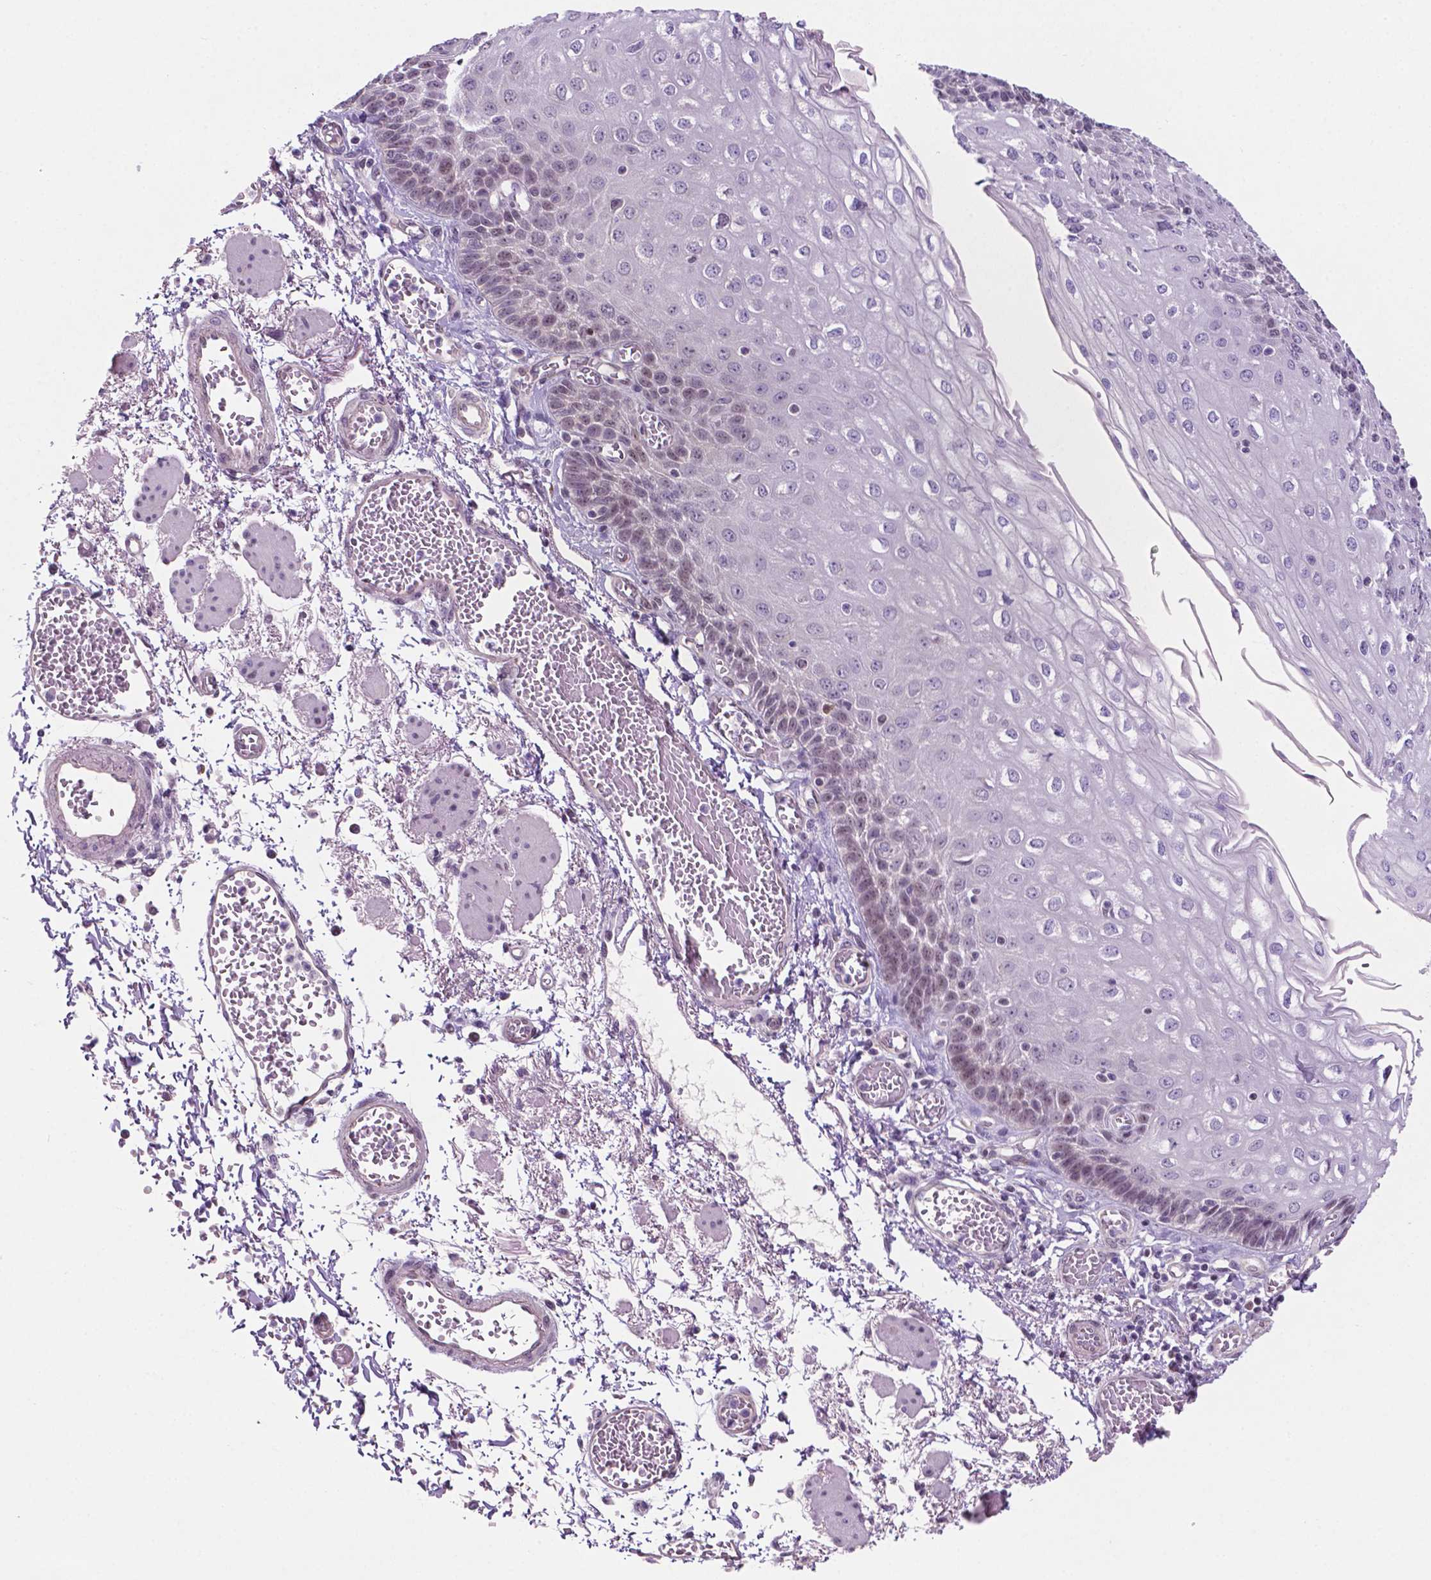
{"staining": {"intensity": "weak", "quantity": "25%-75%", "location": "nuclear"}, "tissue": "esophagus", "cell_type": "Squamous epithelial cells", "image_type": "normal", "snomed": [{"axis": "morphology", "description": "Normal tissue, NOS"}, {"axis": "morphology", "description": "Adenocarcinoma, NOS"}, {"axis": "topography", "description": "Esophagus"}], "caption": "The image demonstrates a brown stain indicating the presence of a protein in the nuclear of squamous epithelial cells in esophagus. The staining was performed using DAB to visualize the protein expression in brown, while the nuclei were stained in blue with hematoxylin (Magnification: 20x).", "gene": "FAM50B", "patient": {"sex": "male", "age": 81}}